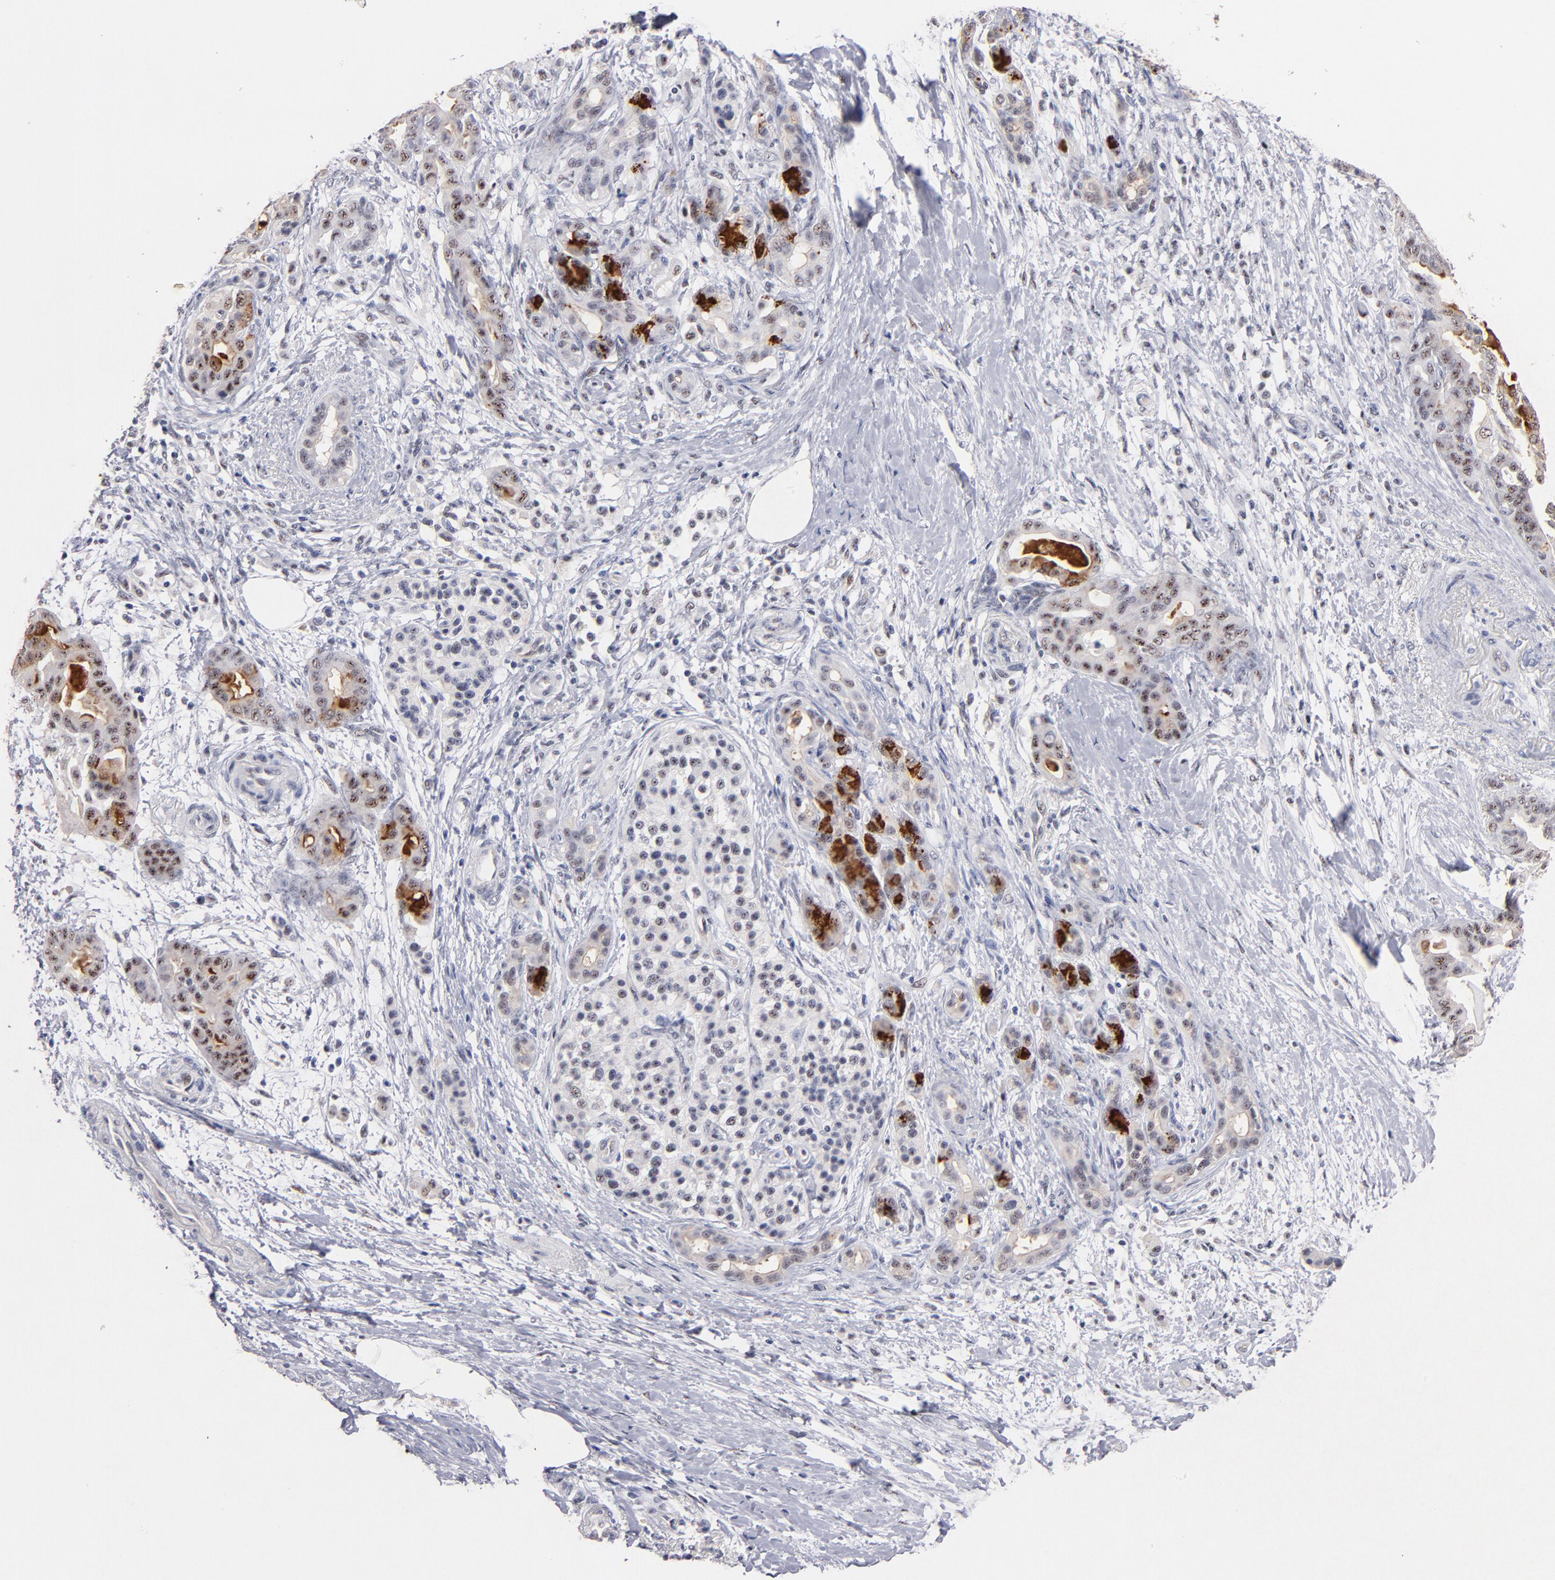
{"staining": {"intensity": "moderate", "quantity": "25%-75%", "location": "cytoplasmic/membranous,nuclear"}, "tissue": "pancreatic cancer", "cell_type": "Tumor cells", "image_type": "cancer", "snomed": [{"axis": "morphology", "description": "Adenocarcinoma, NOS"}, {"axis": "topography", "description": "Pancreas"}], "caption": "Pancreatic adenocarcinoma was stained to show a protein in brown. There is medium levels of moderate cytoplasmic/membranous and nuclear expression in about 25%-75% of tumor cells. Using DAB (3,3'-diaminobenzidine) (brown) and hematoxylin (blue) stains, captured at high magnification using brightfield microscopy.", "gene": "RAF1", "patient": {"sex": "male", "age": 63}}